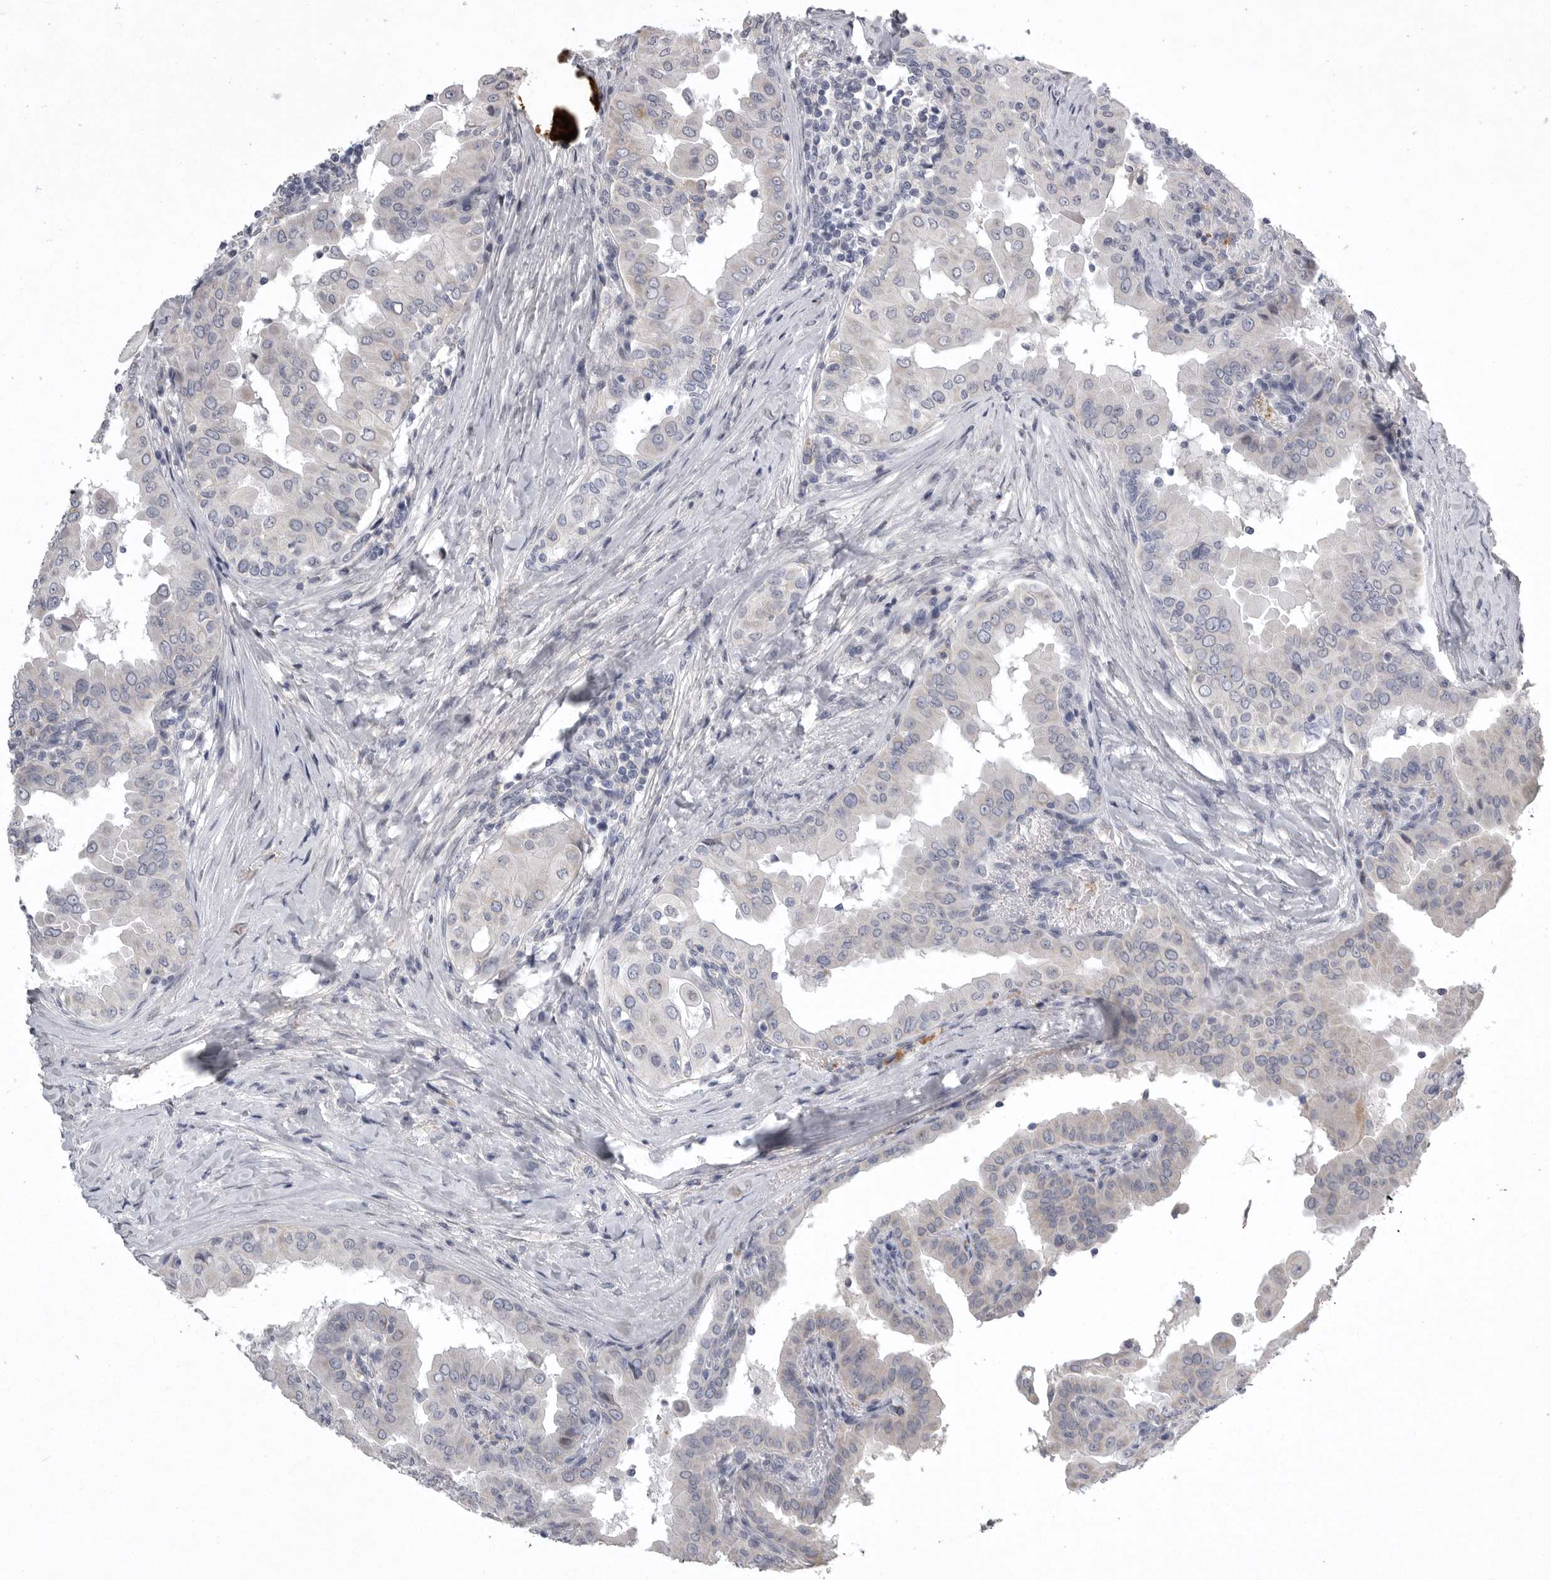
{"staining": {"intensity": "negative", "quantity": "none", "location": "none"}, "tissue": "thyroid cancer", "cell_type": "Tumor cells", "image_type": "cancer", "snomed": [{"axis": "morphology", "description": "Papillary adenocarcinoma, NOS"}, {"axis": "topography", "description": "Thyroid gland"}], "caption": "There is no significant expression in tumor cells of thyroid cancer.", "gene": "CRP", "patient": {"sex": "male", "age": 33}}